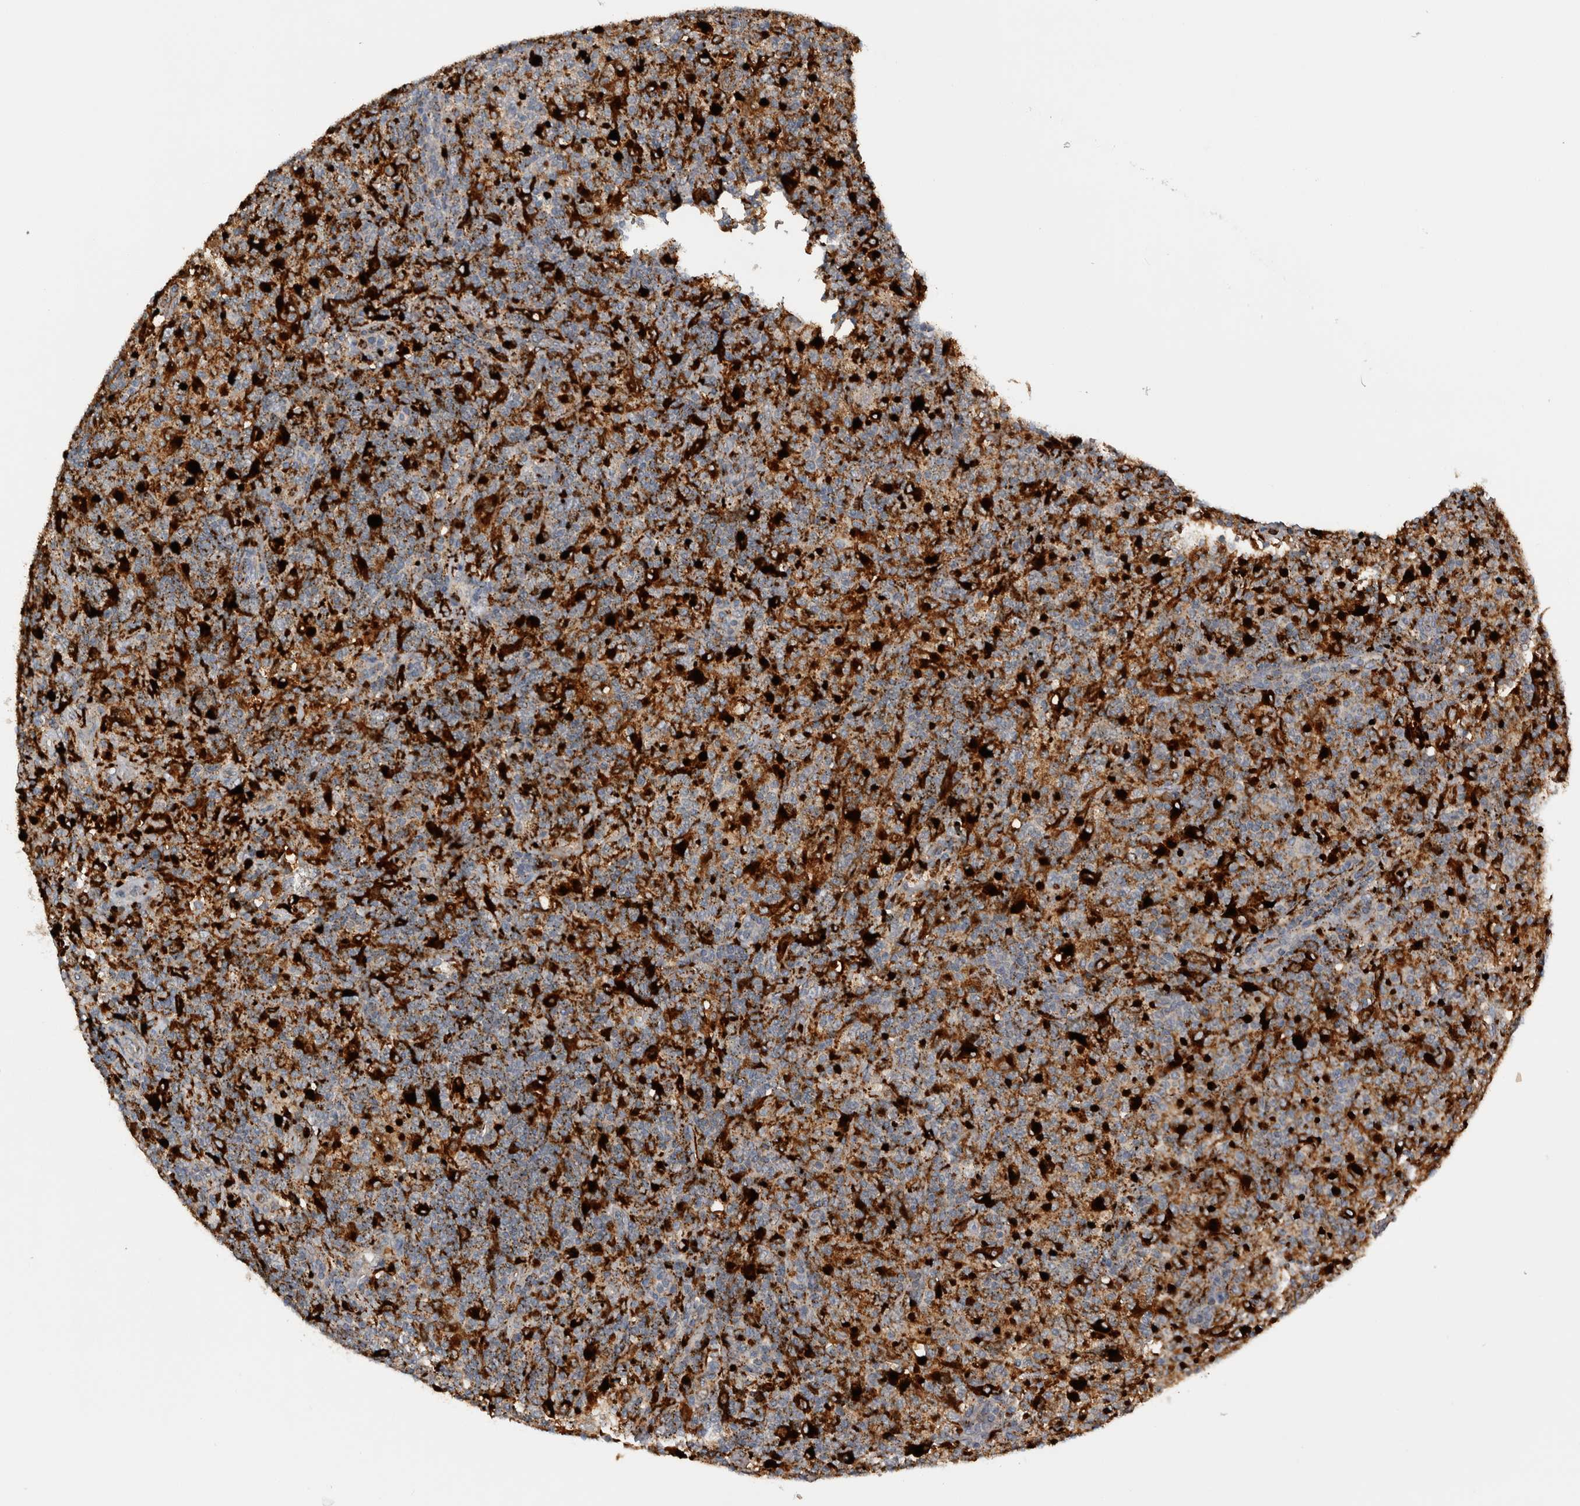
{"staining": {"intensity": "negative", "quantity": "none", "location": "none"}, "tissue": "lymphoma", "cell_type": "Tumor cells", "image_type": "cancer", "snomed": [{"axis": "morphology", "description": "Hodgkin's disease, NOS"}, {"axis": "topography", "description": "Lymph node"}], "caption": "There is no significant positivity in tumor cells of lymphoma.", "gene": "CTSZ", "patient": {"sex": "male", "age": 70}}